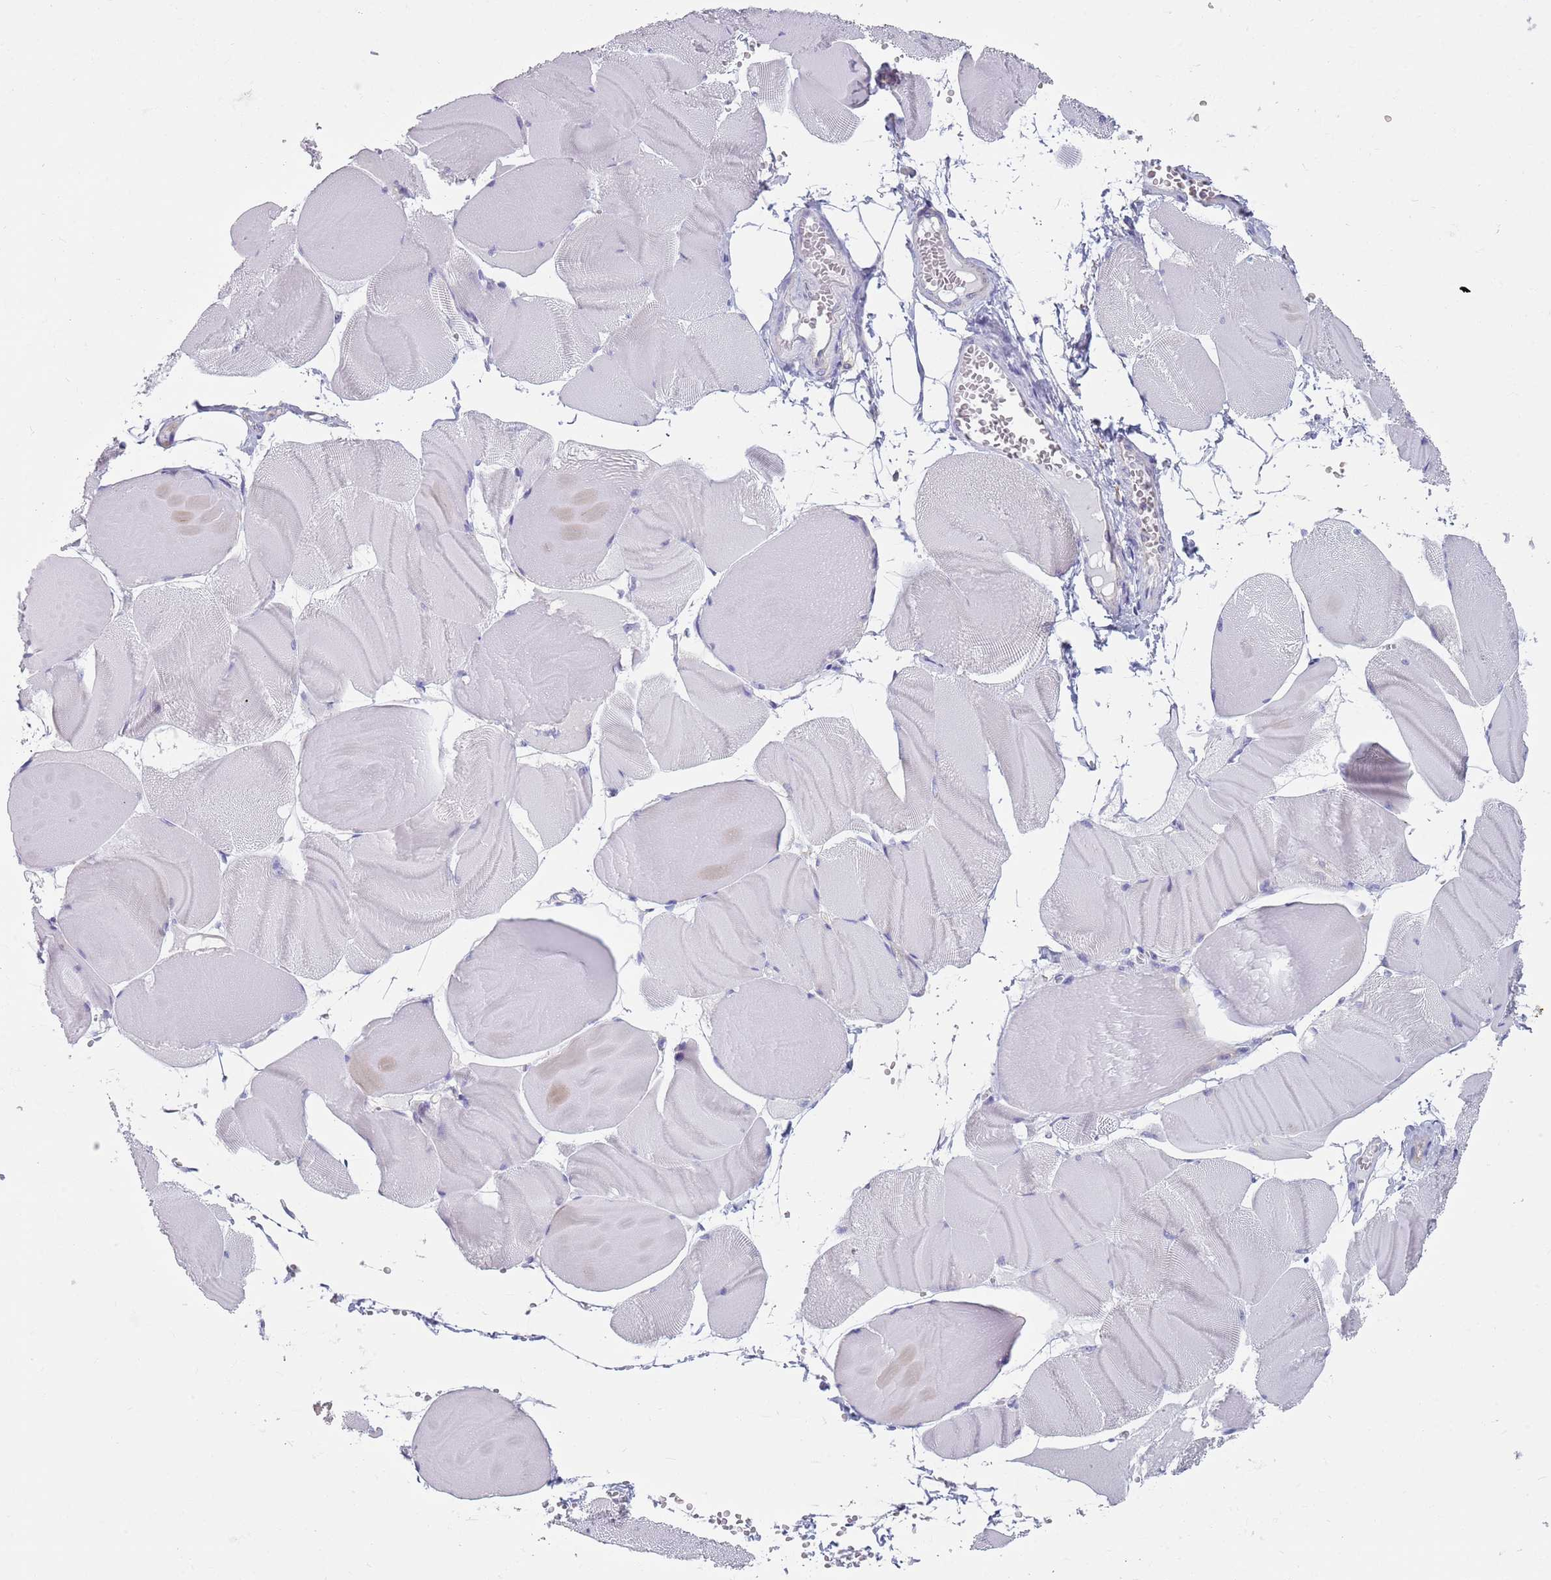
{"staining": {"intensity": "negative", "quantity": "none", "location": "none"}, "tissue": "skeletal muscle", "cell_type": "Myocytes", "image_type": "normal", "snomed": [{"axis": "morphology", "description": "Normal tissue, NOS"}, {"axis": "morphology", "description": "Basal cell carcinoma"}, {"axis": "topography", "description": "Skeletal muscle"}], "caption": "IHC image of benign human skeletal muscle stained for a protein (brown), which displays no staining in myocytes.", "gene": "RPL17", "patient": {"sex": "female", "age": 64}}